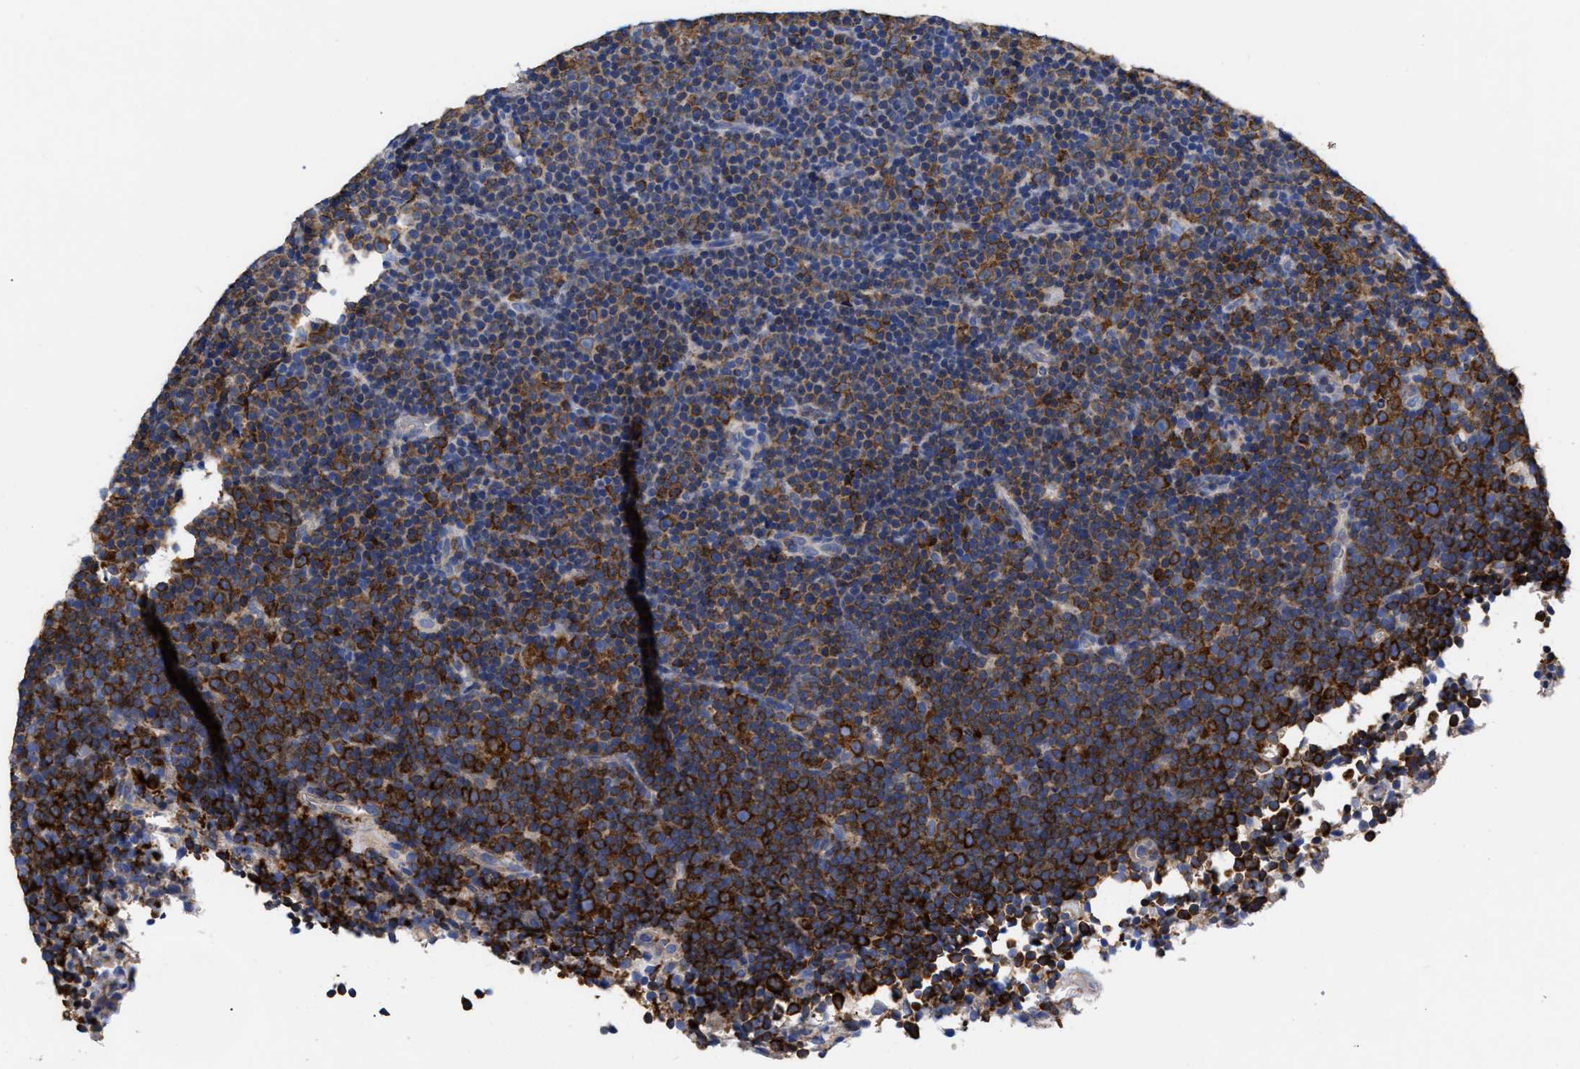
{"staining": {"intensity": "strong", "quantity": "25%-75%", "location": "cytoplasmic/membranous"}, "tissue": "lymphoma", "cell_type": "Tumor cells", "image_type": "cancer", "snomed": [{"axis": "morphology", "description": "Malignant lymphoma, non-Hodgkin's type, Low grade"}, {"axis": "topography", "description": "Lymph node"}], "caption": "Protein expression analysis of human lymphoma reveals strong cytoplasmic/membranous positivity in about 25%-75% of tumor cells.", "gene": "IRAG2", "patient": {"sex": "female", "age": 67}}